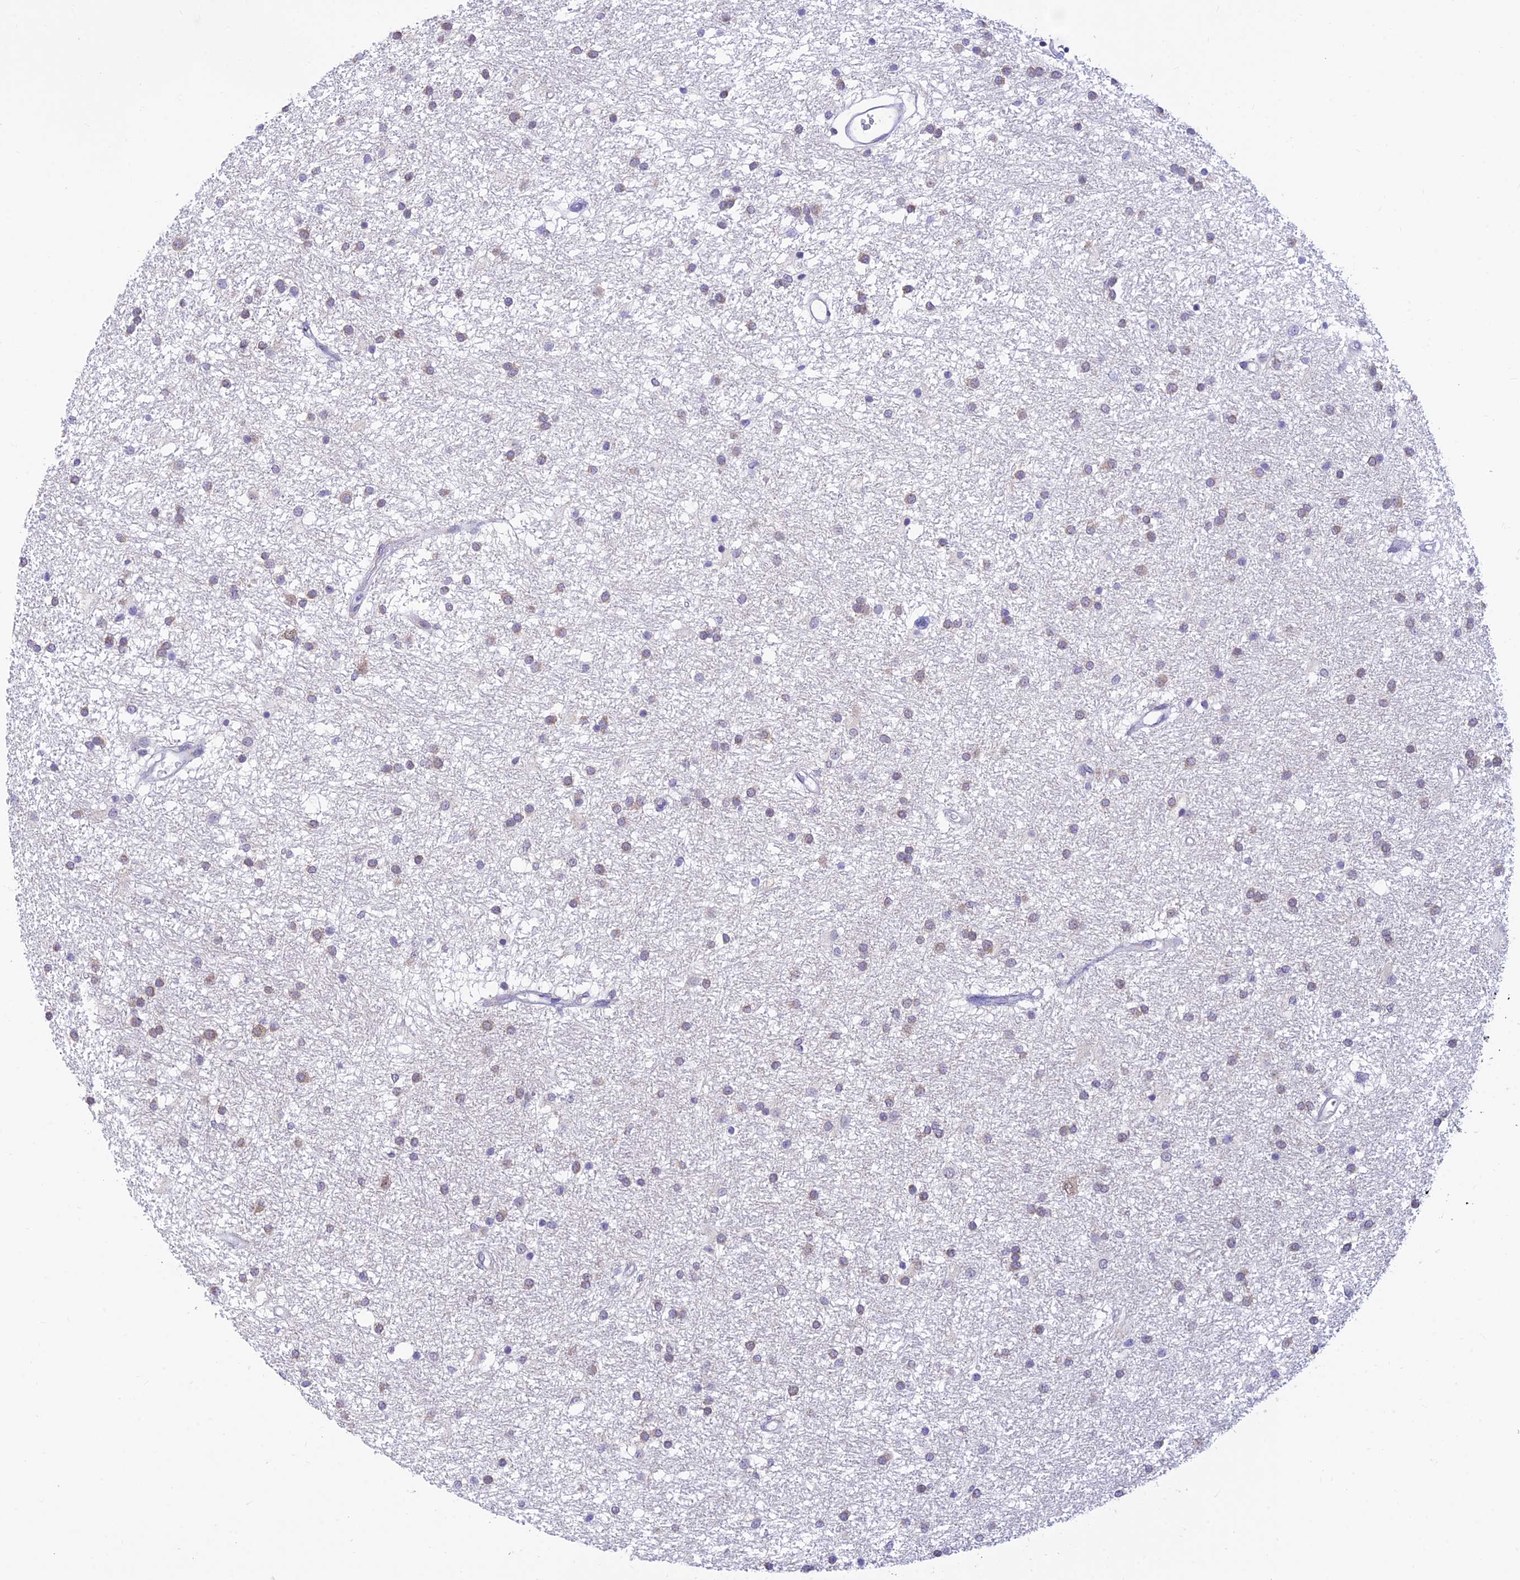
{"staining": {"intensity": "weak", "quantity": "<25%", "location": "cytoplasmic/membranous"}, "tissue": "glioma", "cell_type": "Tumor cells", "image_type": "cancer", "snomed": [{"axis": "morphology", "description": "Glioma, malignant, High grade"}, {"axis": "topography", "description": "Brain"}], "caption": "Tumor cells show no significant staining in malignant high-grade glioma. The staining is performed using DAB (3,3'-diaminobenzidine) brown chromogen with nuclei counter-stained in using hematoxylin.", "gene": "INKA1", "patient": {"sex": "male", "age": 77}}